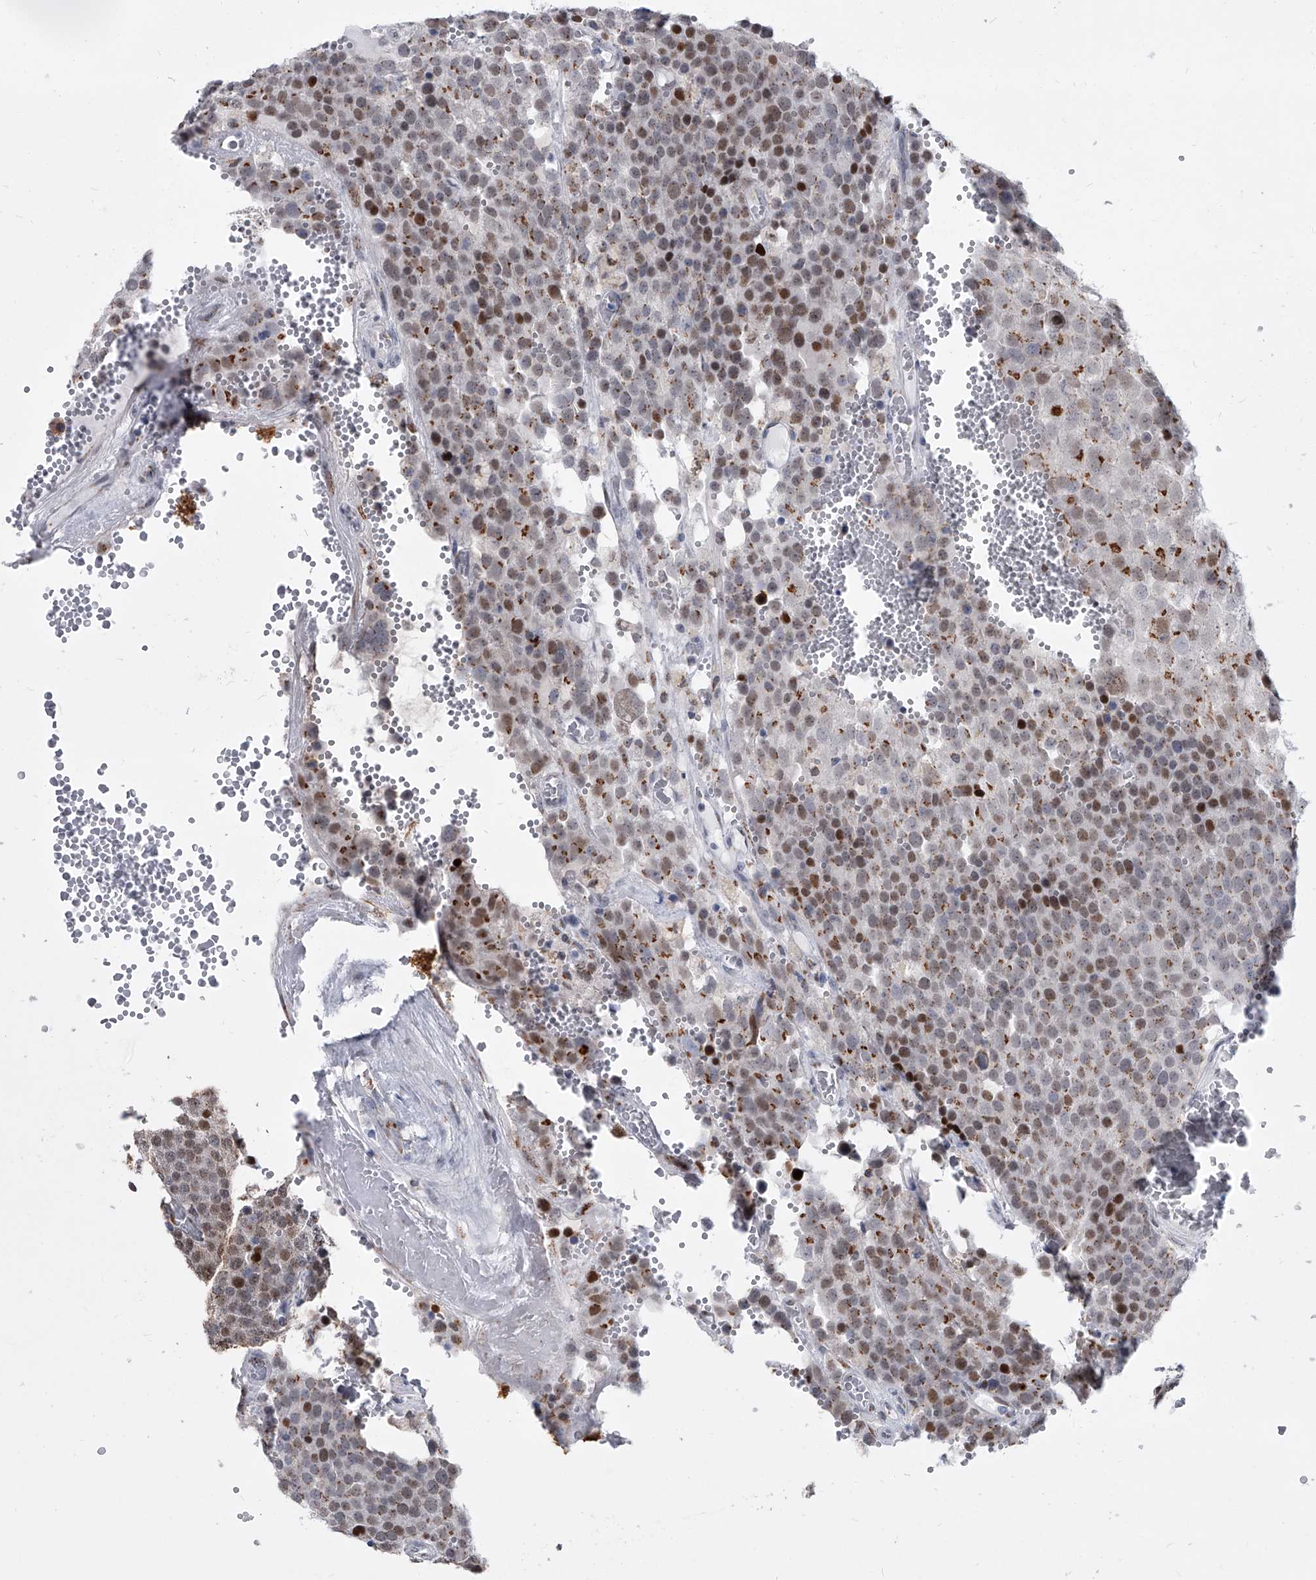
{"staining": {"intensity": "moderate", "quantity": "25%-75%", "location": "cytoplasmic/membranous,nuclear"}, "tissue": "testis cancer", "cell_type": "Tumor cells", "image_type": "cancer", "snomed": [{"axis": "morphology", "description": "Seminoma, NOS"}, {"axis": "topography", "description": "Testis"}], "caption": "Testis cancer stained with a protein marker reveals moderate staining in tumor cells.", "gene": "EVA1C", "patient": {"sex": "male", "age": 71}}